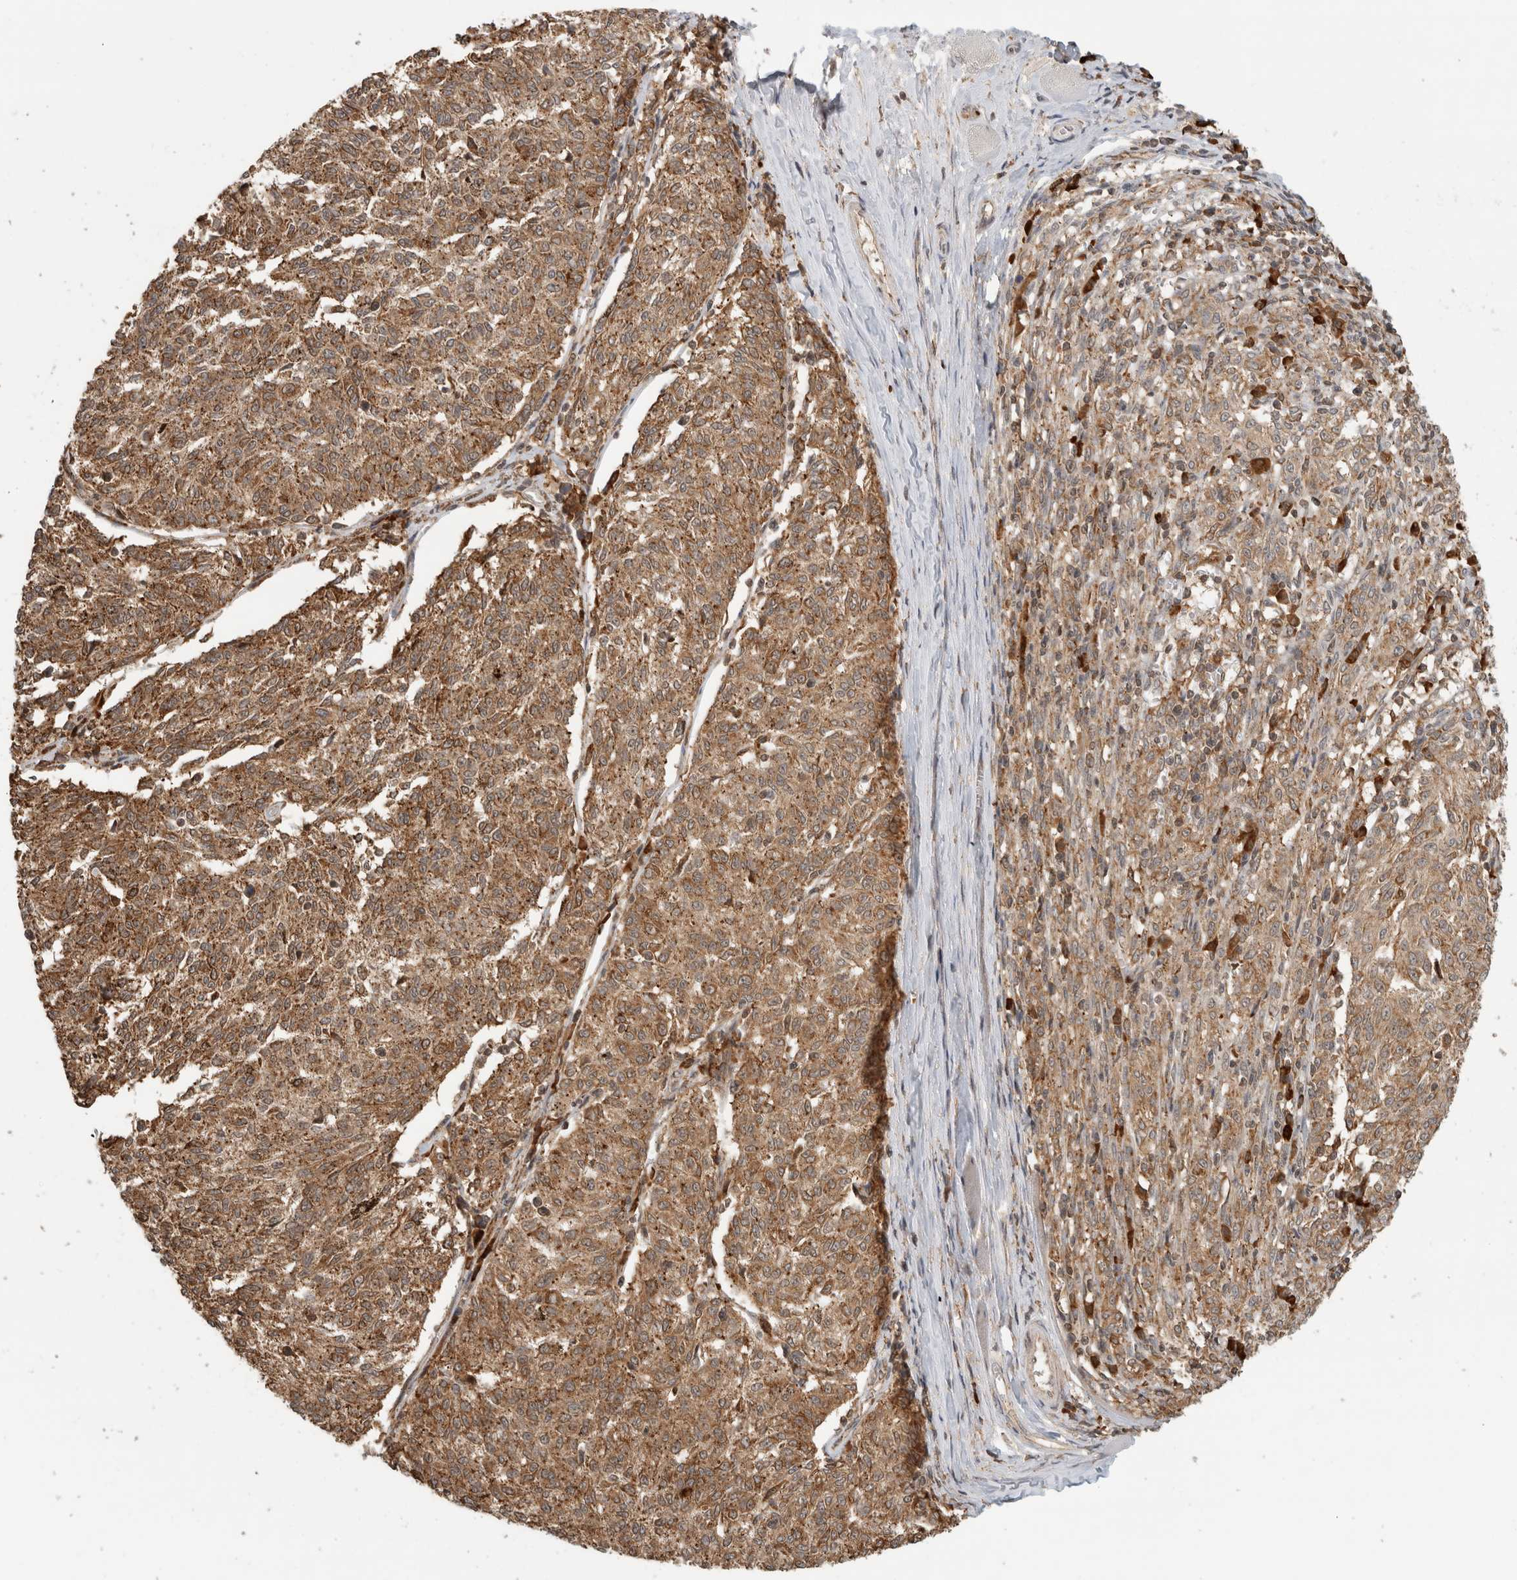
{"staining": {"intensity": "moderate", "quantity": ">75%", "location": "cytoplasmic/membranous"}, "tissue": "melanoma", "cell_type": "Tumor cells", "image_type": "cancer", "snomed": [{"axis": "morphology", "description": "Malignant melanoma, NOS"}, {"axis": "topography", "description": "Skin"}], "caption": "This histopathology image exhibits malignant melanoma stained with immunohistochemistry (IHC) to label a protein in brown. The cytoplasmic/membranous of tumor cells show moderate positivity for the protein. Nuclei are counter-stained blue.", "gene": "MS4A7", "patient": {"sex": "female", "age": 72}}